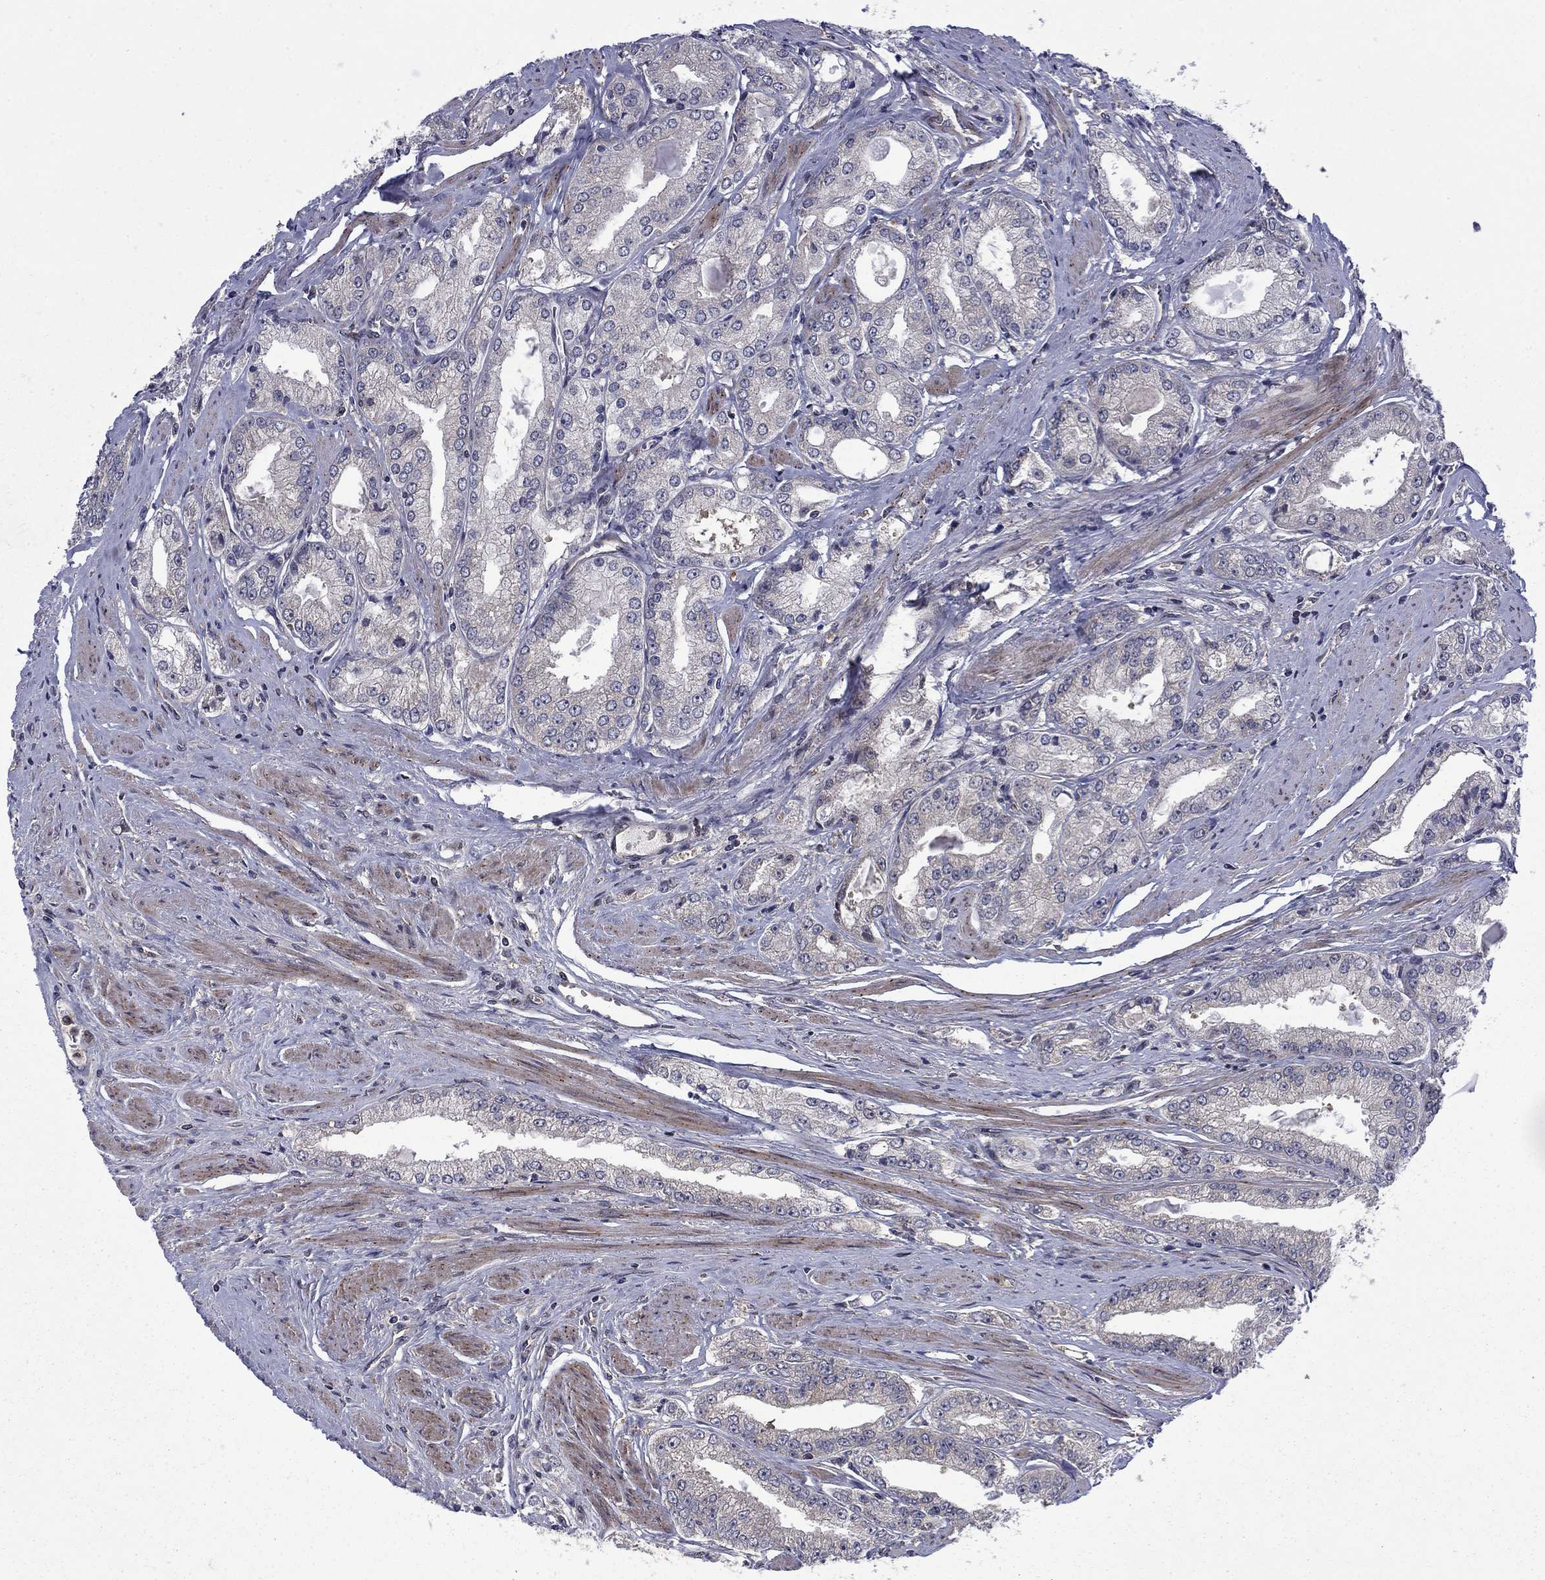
{"staining": {"intensity": "moderate", "quantity": "<25%", "location": "cytoplasmic/membranous"}, "tissue": "prostate cancer", "cell_type": "Tumor cells", "image_type": "cancer", "snomed": [{"axis": "morphology", "description": "Adenocarcinoma, NOS"}, {"axis": "morphology", "description": "Adenocarcinoma, High grade"}, {"axis": "topography", "description": "Prostate"}], "caption": "Protein expression analysis of adenocarcinoma (prostate) shows moderate cytoplasmic/membranous positivity in about <25% of tumor cells.", "gene": "HDAC4", "patient": {"sex": "male", "age": 70}}